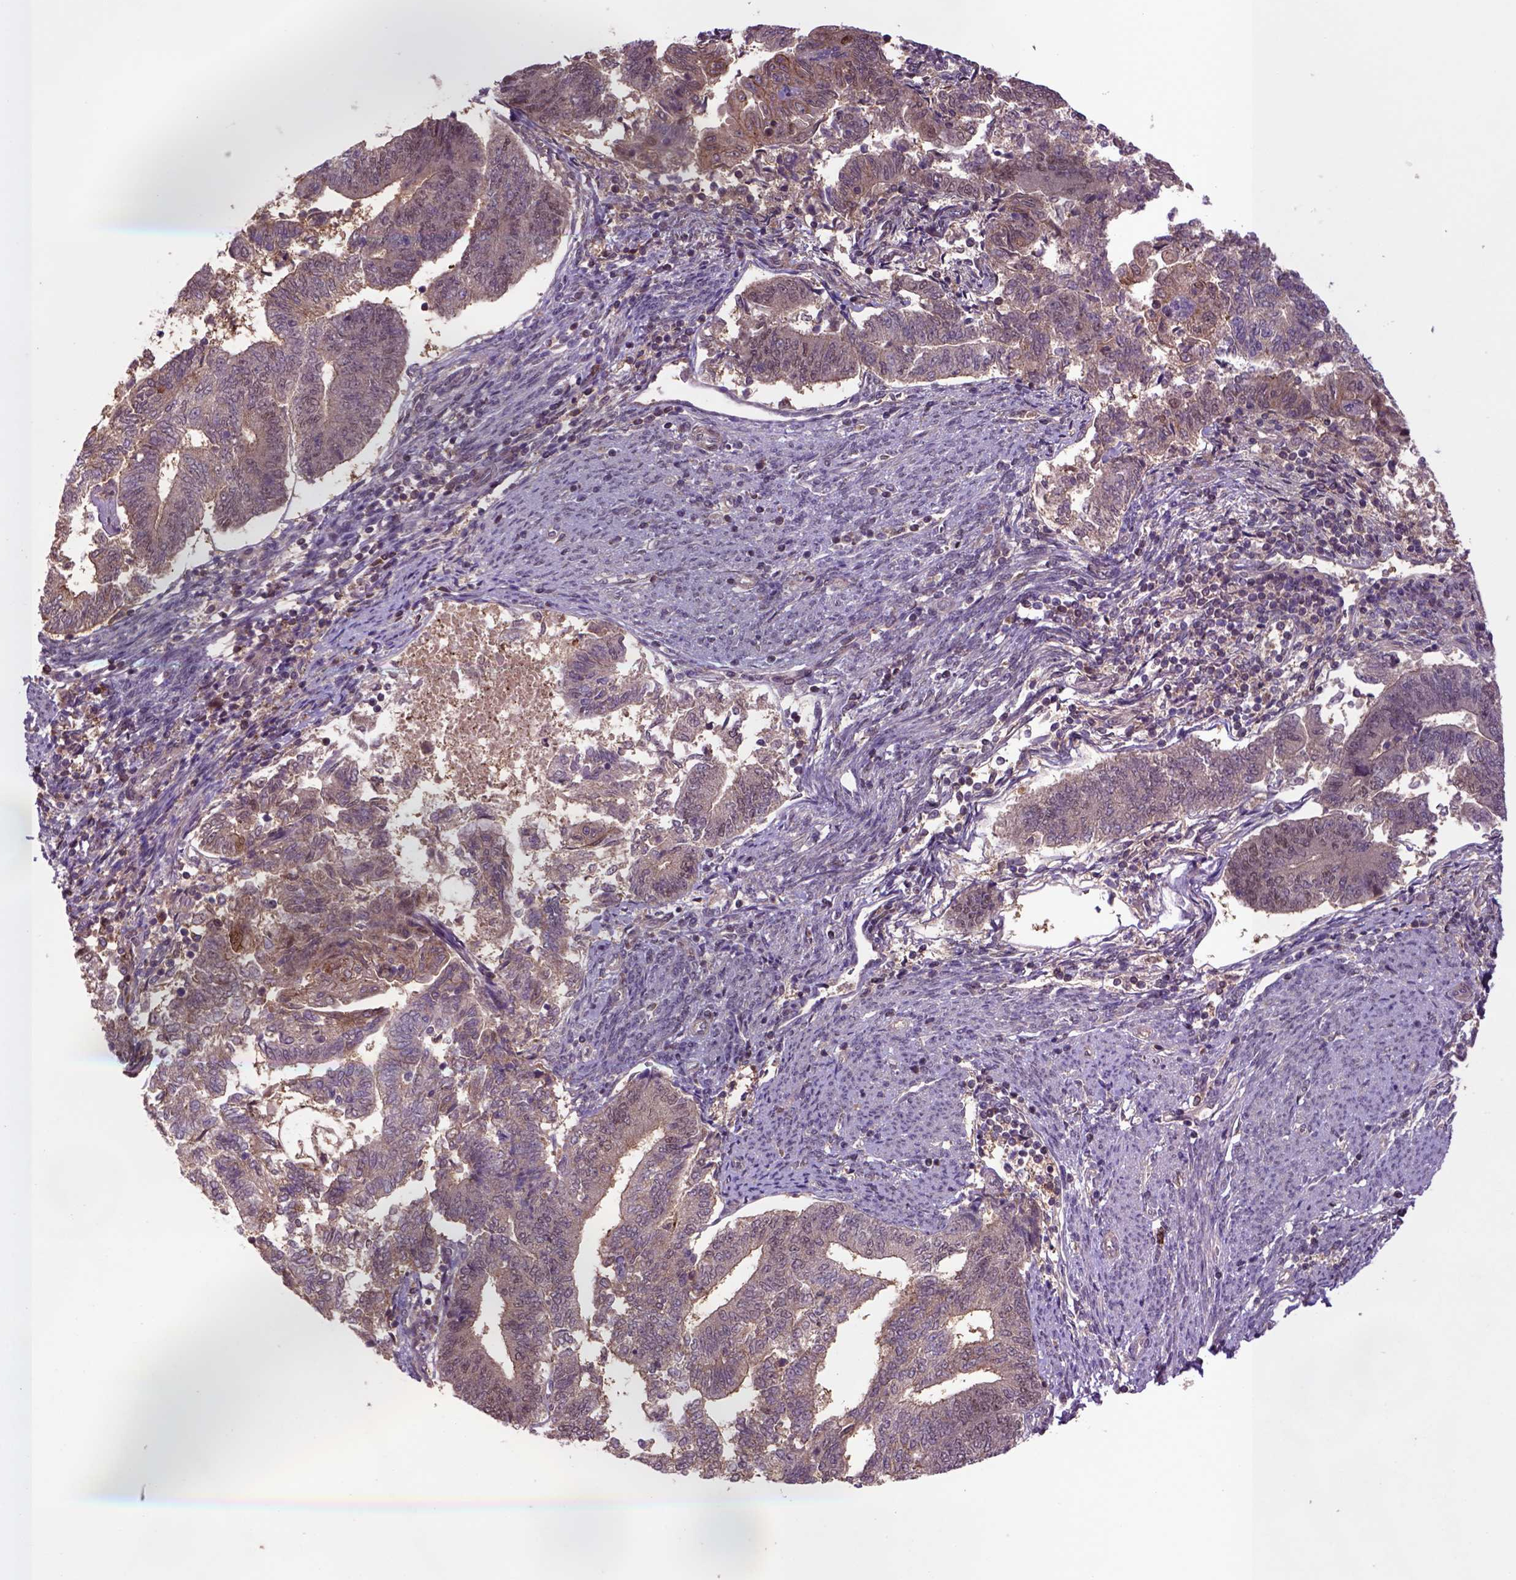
{"staining": {"intensity": "moderate", "quantity": ">75%", "location": "cytoplasmic/membranous"}, "tissue": "endometrial cancer", "cell_type": "Tumor cells", "image_type": "cancer", "snomed": [{"axis": "morphology", "description": "Adenocarcinoma, NOS"}, {"axis": "topography", "description": "Endometrium"}], "caption": "A high-resolution histopathology image shows immunohistochemistry staining of endometrial cancer (adenocarcinoma), which shows moderate cytoplasmic/membranous staining in approximately >75% of tumor cells.", "gene": "HSPBP1", "patient": {"sex": "female", "age": 65}}